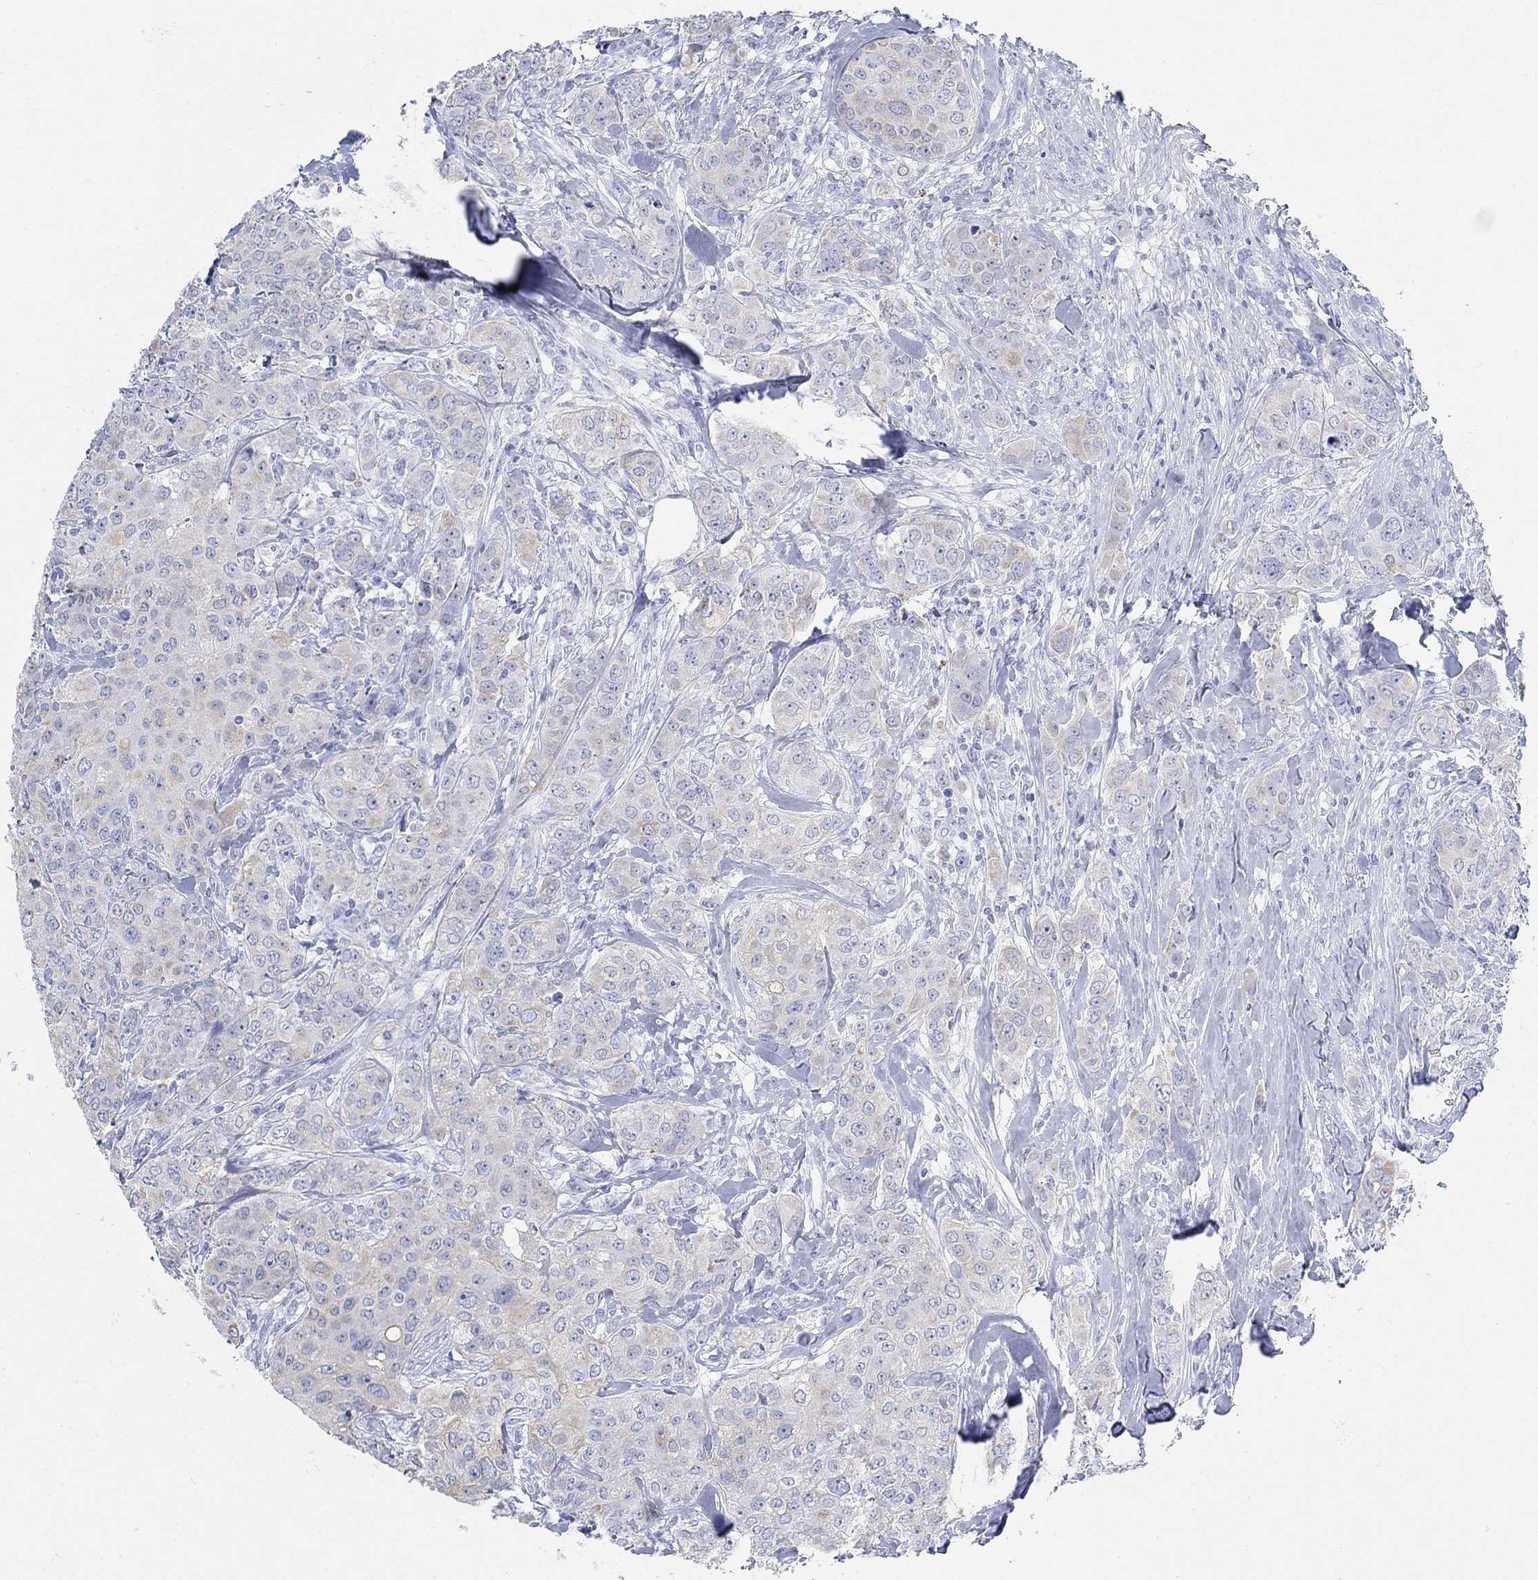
{"staining": {"intensity": "negative", "quantity": "none", "location": "none"}, "tissue": "breast cancer", "cell_type": "Tumor cells", "image_type": "cancer", "snomed": [{"axis": "morphology", "description": "Duct carcinoma"}, {"axis": "topography", "description": "Breast"}], "caption": "Protein analysis of infiltrating ductal carcinoma (breast) shows no significant positivity in tumor cells.", "gene": "AK8", "patient": {"sex": "female", "age": 43}}